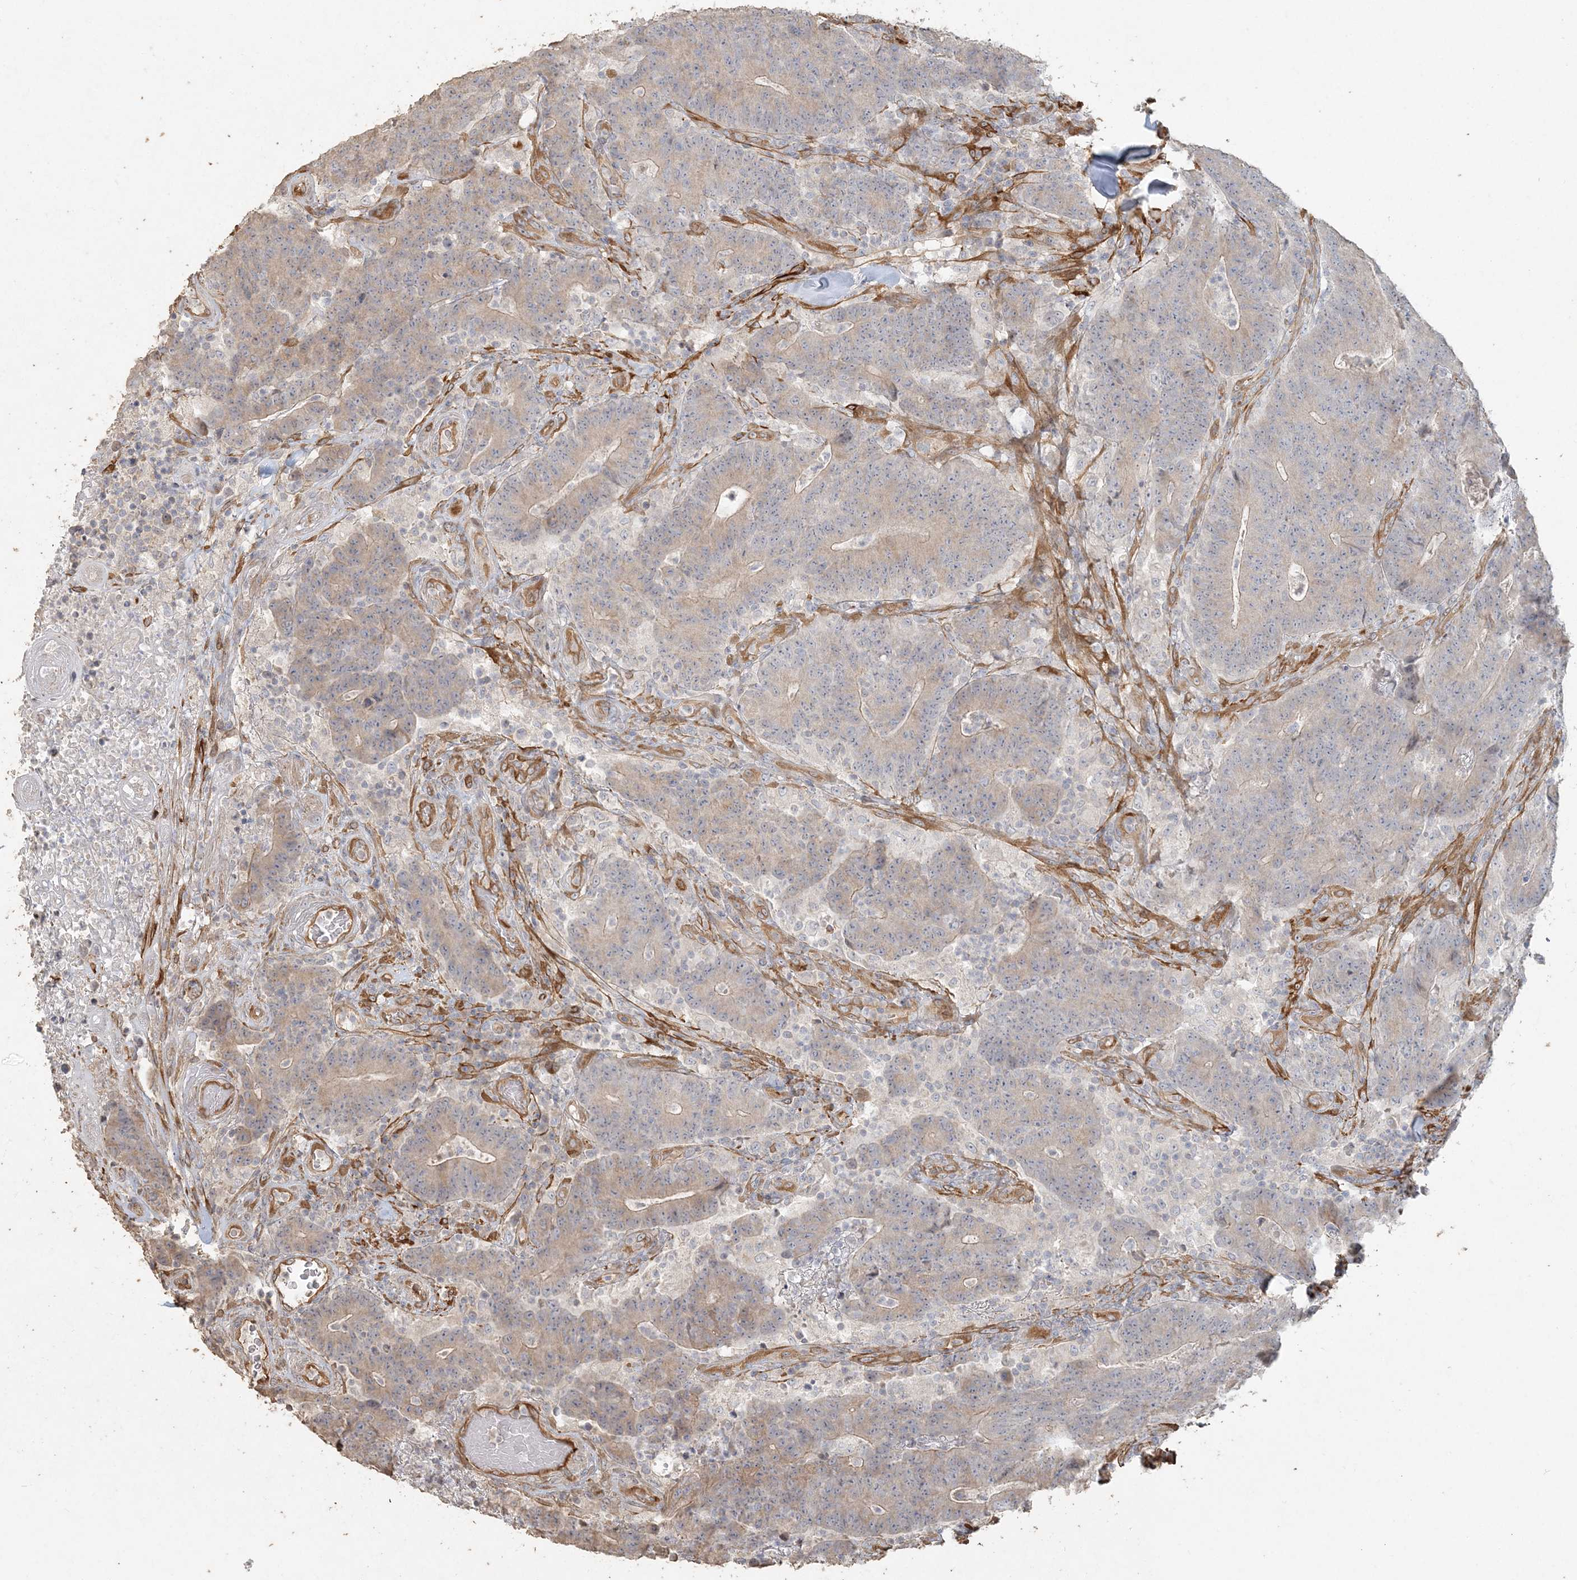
{"staining": {"intensity": "weak", "quantity": "25%-75%", "location": "cytoplasmic/membranous"}, "tissue": "colorectal cancer", "cell_type": "Tumor cells", "image_type": "cancer", "snomed": [{"axis": "morphology", "description": "Normal tissue, NOS"}, {"axis": "morphology", "description": "Adenocarcinoma, NOS"}, {"axis": "topography", "description": "Colon"}], "caption": "IHC of human colorectal adenocarcinoma shows low levels of weak cytoplasmic/membranous positivity in approximately 25%-75% of tumor cells. The protein of interest is shown in brown color, while the nuclei are stained blue.", "gene": "RNF145", "patient": {"sex": "female", "age": 75}}